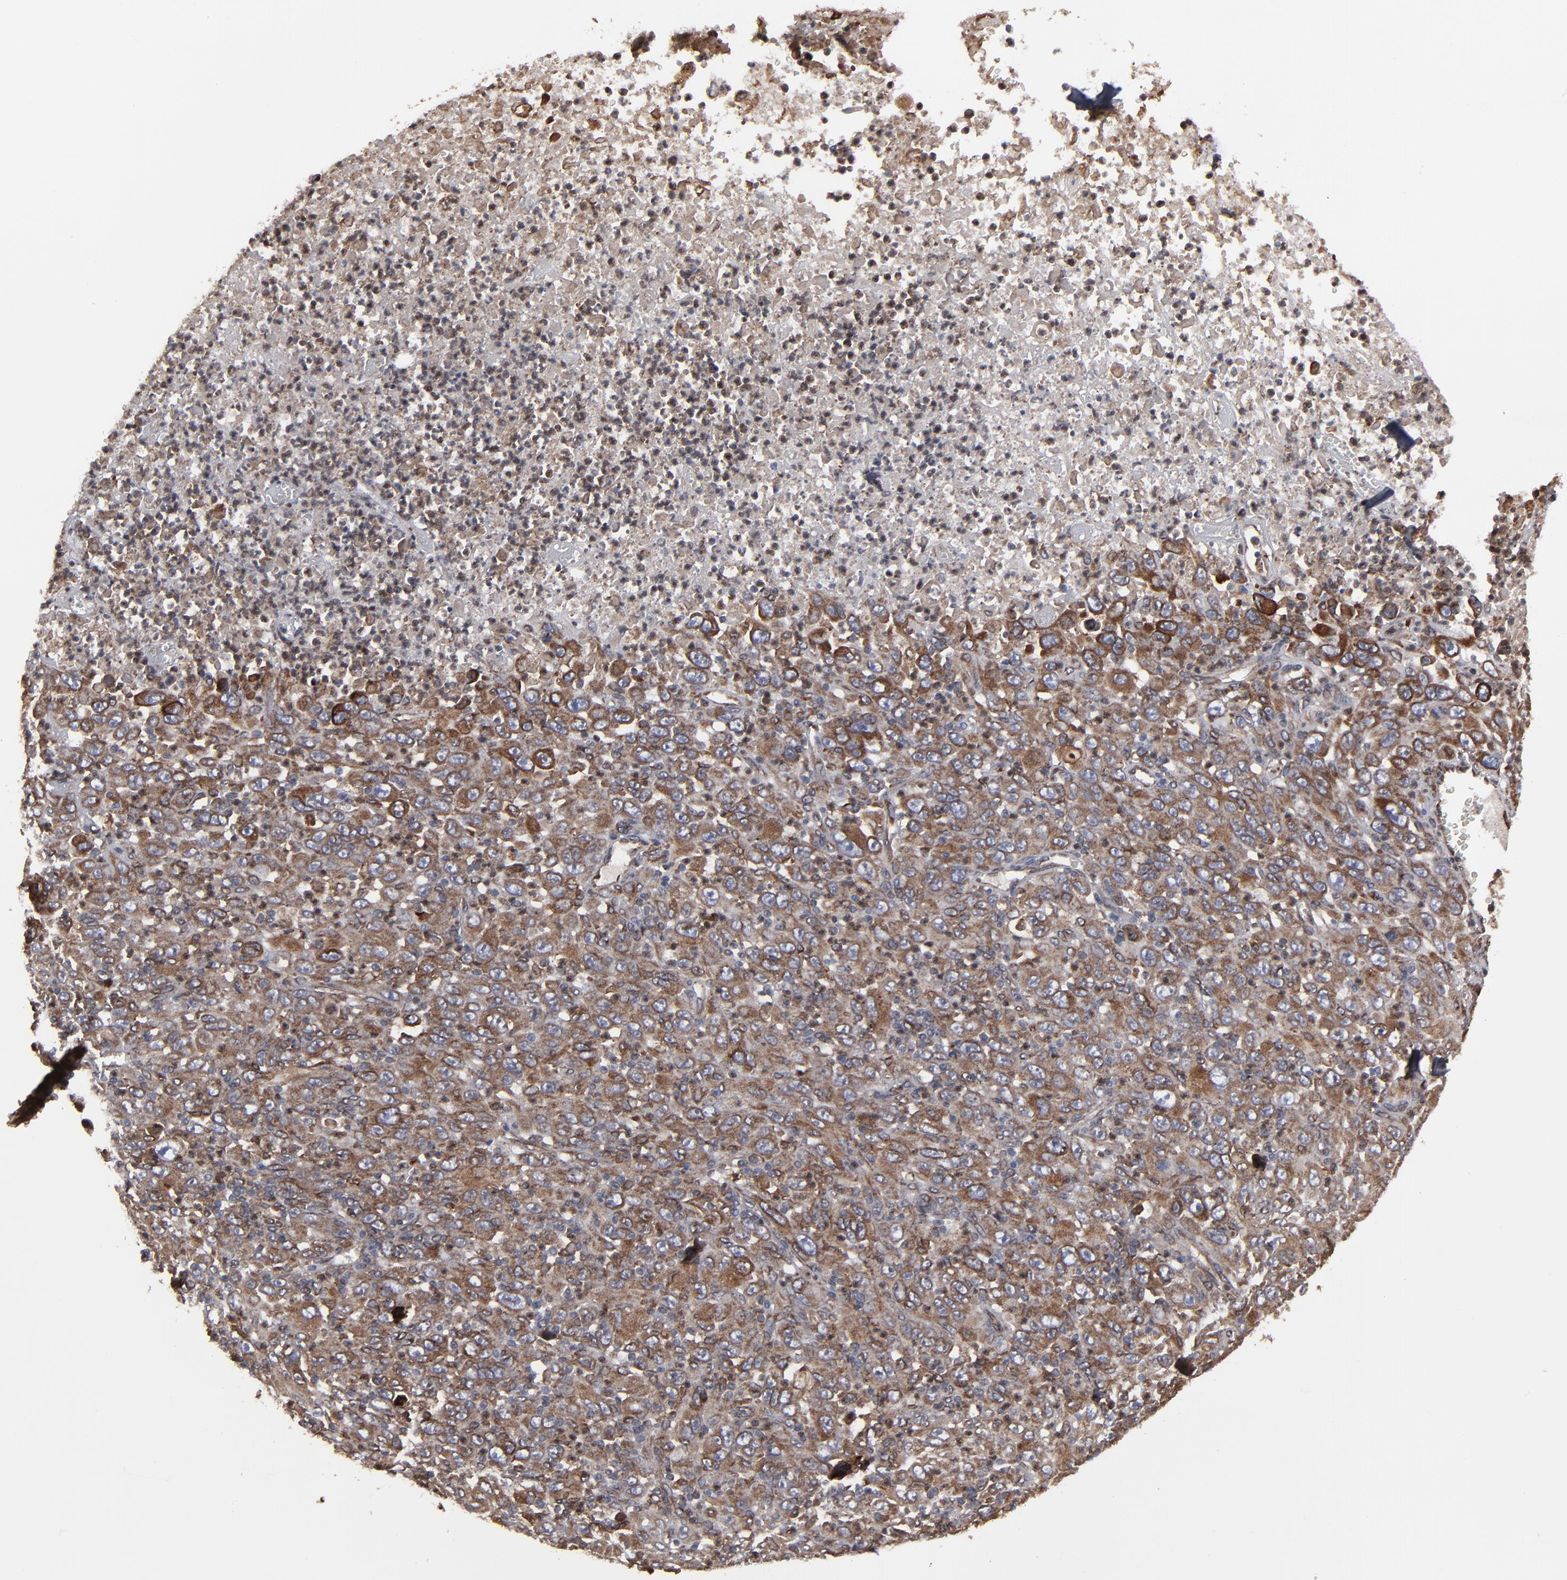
{"staining": {"intensity": "moderate", "quantity": ">75%", "location": "cytoplasmic/membranous"}, "tissue": "melanoma", "cell_type": "Tumor cells", "image_type": "cancer", "snomed": [{"axis": "morphology", "description": "Malignant melanoma, Metastatic site"}, {"axis": "topography", "description": "Skin"}], "caption": "Human malignant melanoma (metastatic site) stained with a protein marker reveals moderate staining in tumor cells.", "gene": "CNIH1", "patient": {"sex": "female", "age": 56}}